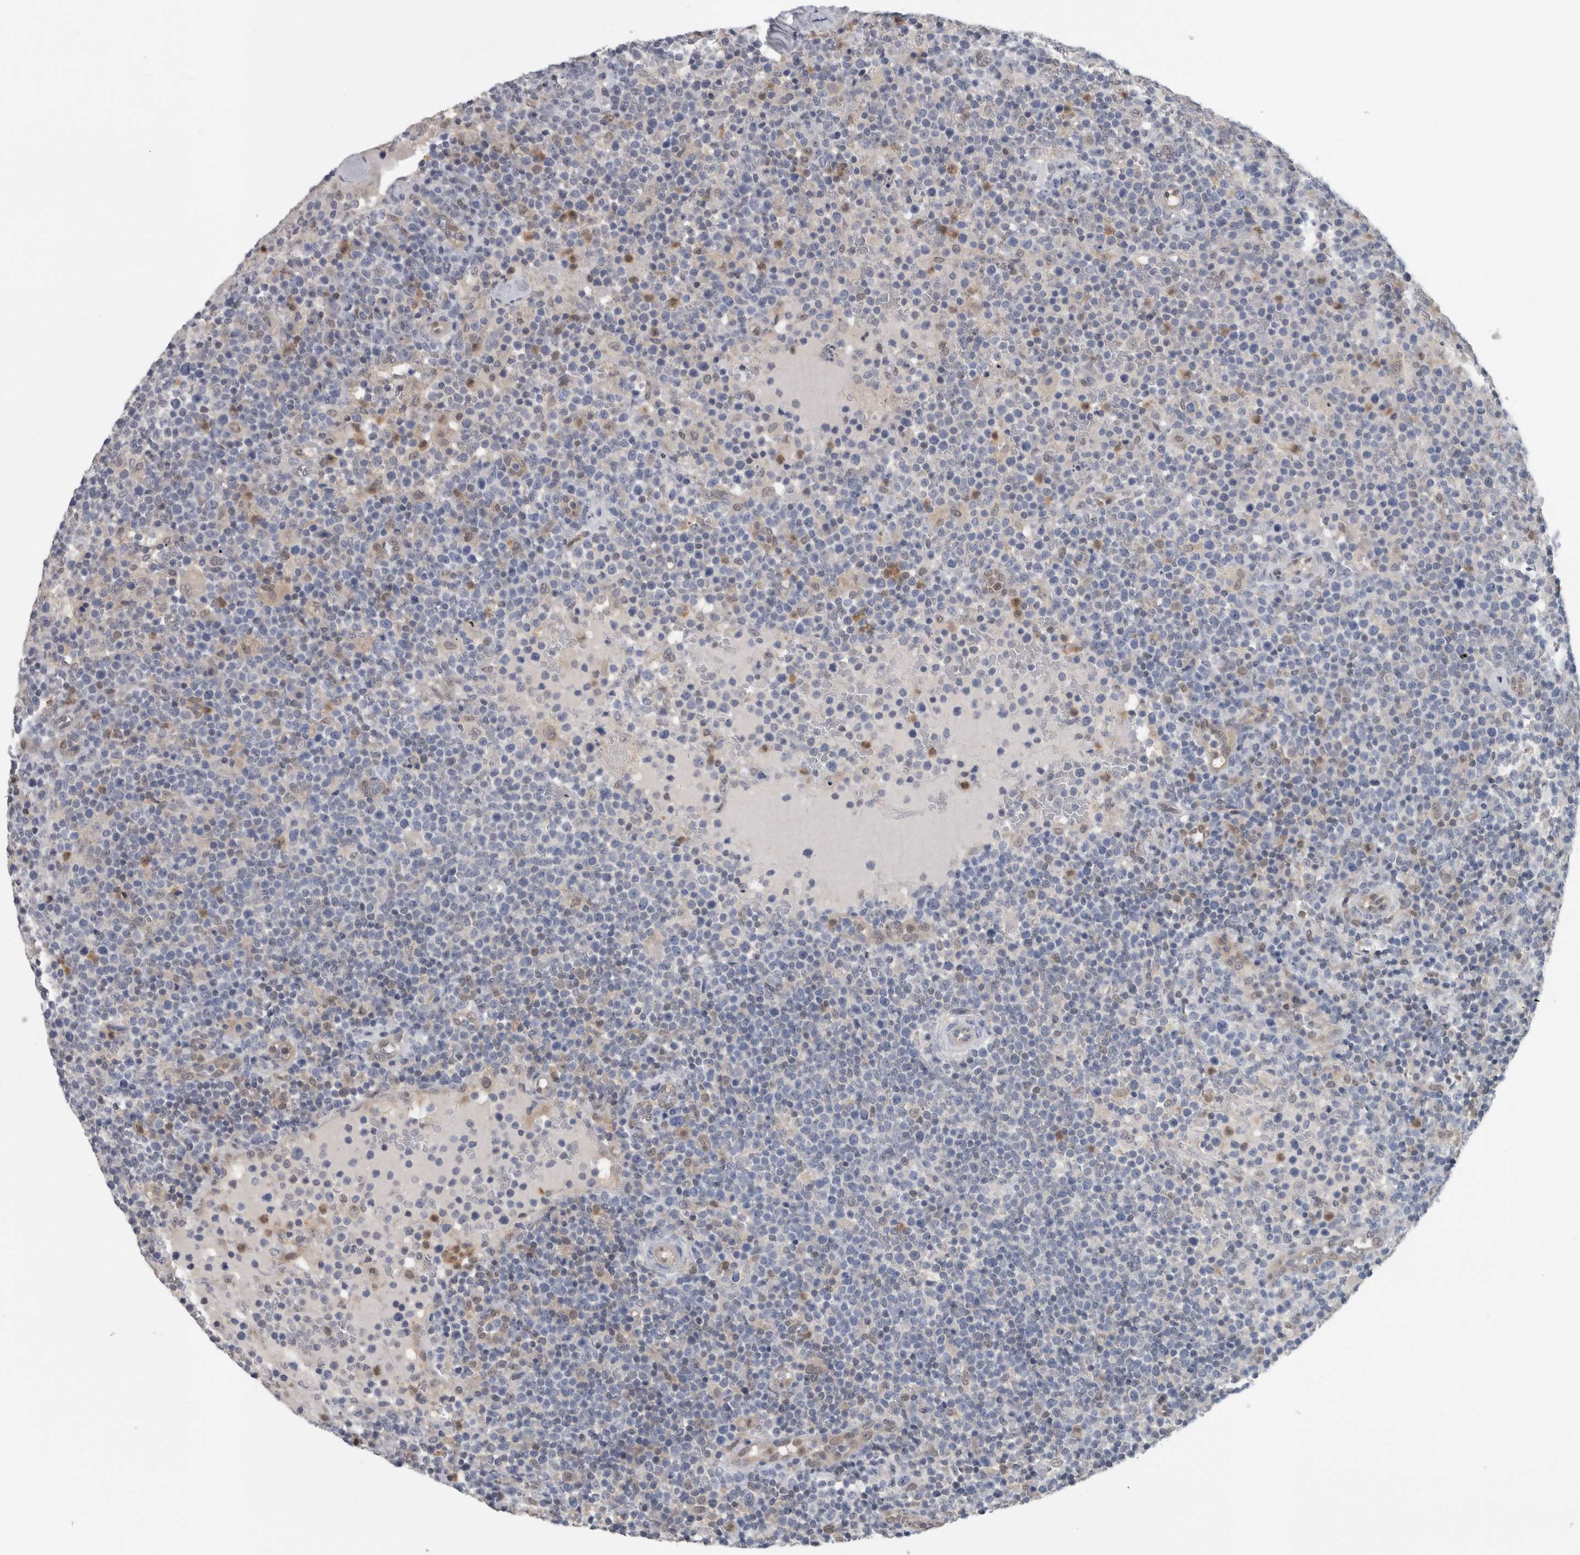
{"staining": {"intensity": "negative", "quantity": "none", "location": "none"}, "tissue": "lymphoma", "cell_type": "Tumor cells", "image_type": "cancer", "snomed": [{"axis": "morphology", "description": "Malignant lymphoma, non-Hodgkin's type, High grade"}, {"axis": "topography", "description": "Lymph node"}], "caption": "Tumor cells are negative for brown protein staining in high-grade malignant lymphoma, non-Hodgkin's type.", "gene": "NAPRT", "patient": {"sex": "male", "age": 61}}